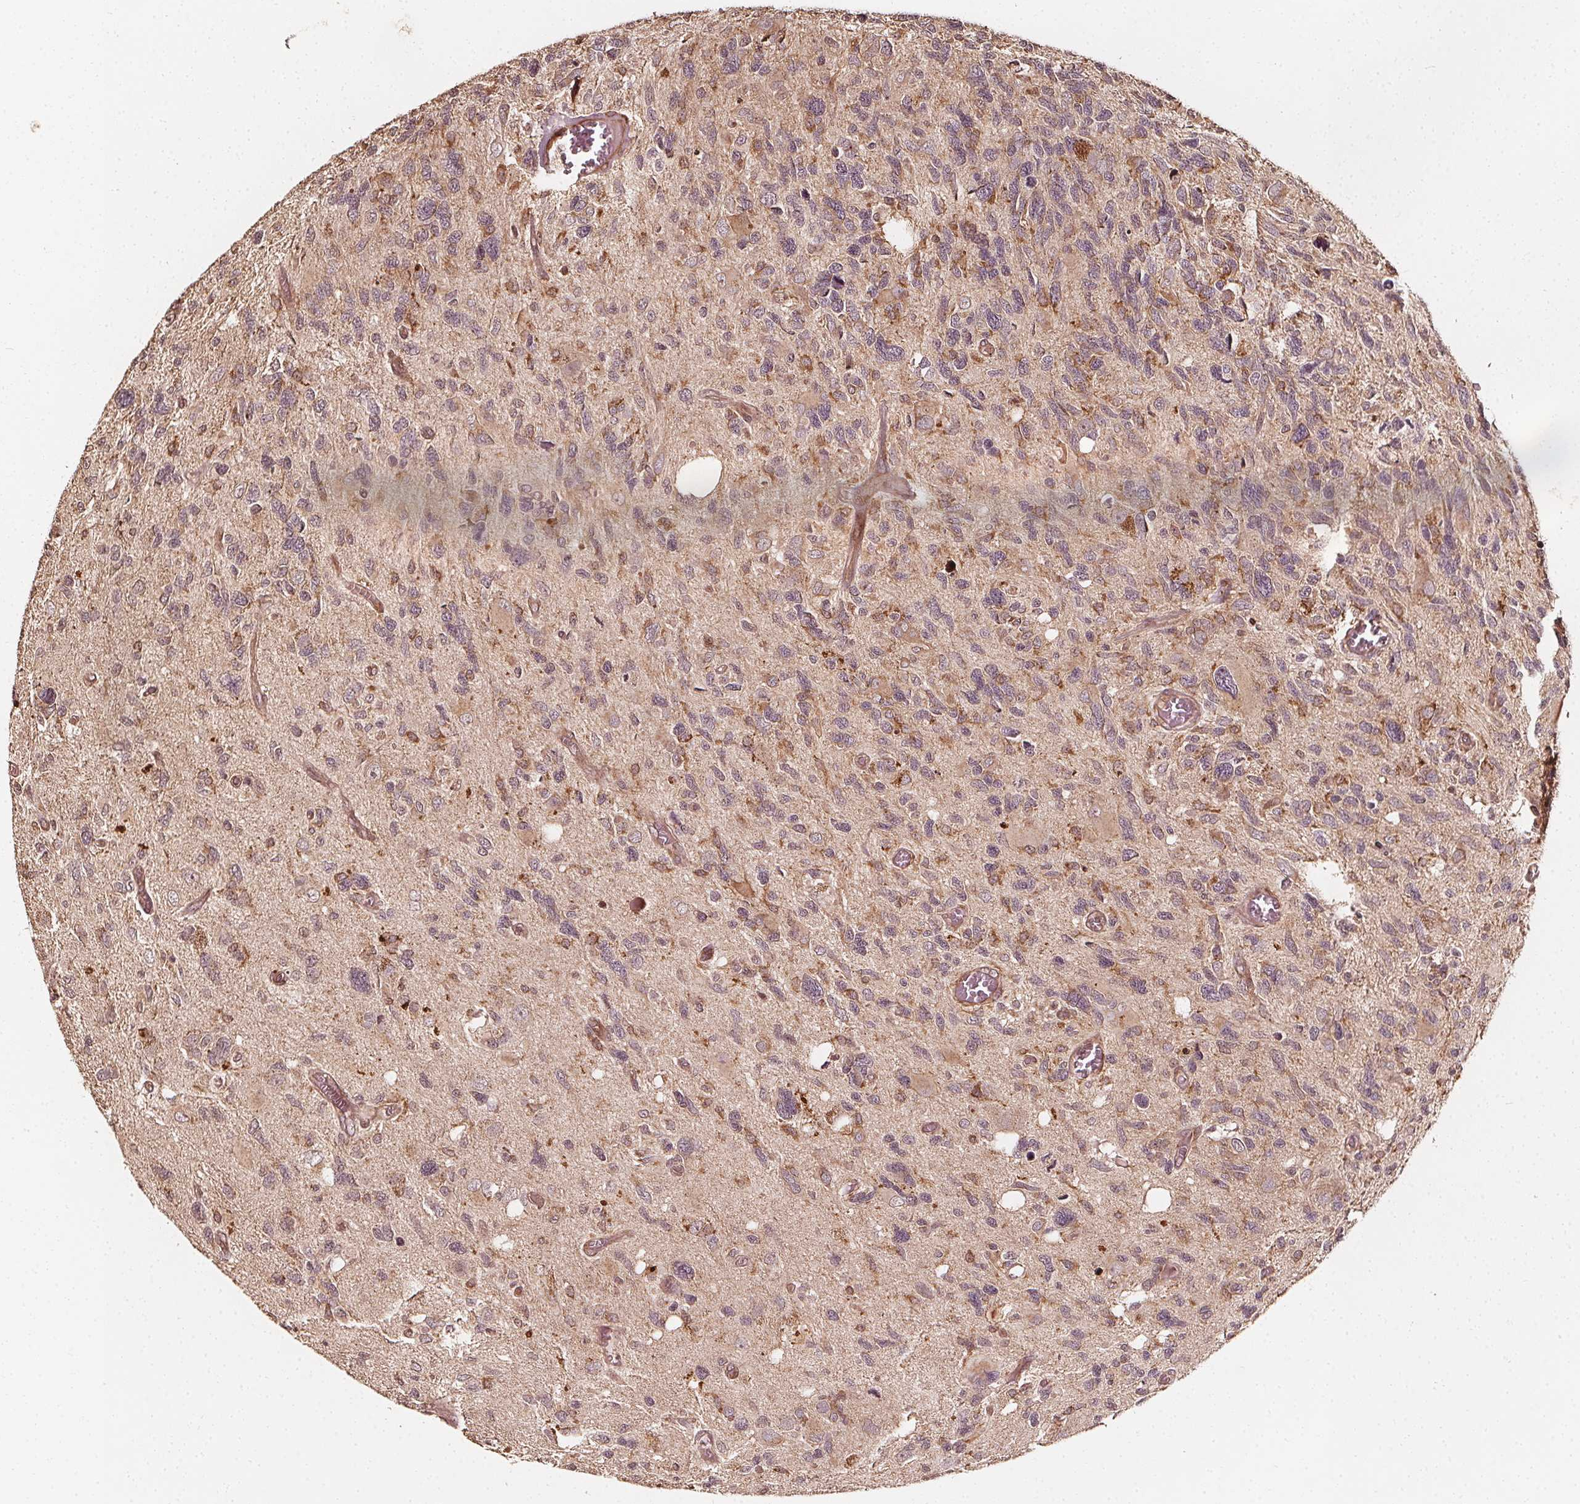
{"staining": {"intensity": "negative", "quantity": "none", "location": "none"}, "tissue": "glioma", "cell_type": "Tumor cells", "image_type": "cancer", "snomed": [{"axis": "morphology", "description": "Glioma, malignant, High grade"}, {"axis": "topography", "description": "Brain"}], "caption": "Tumor cells are negative for brown protein staining in glioma.", "gene": "NPC1", "patient": {"sex": "male", "age": 49}}